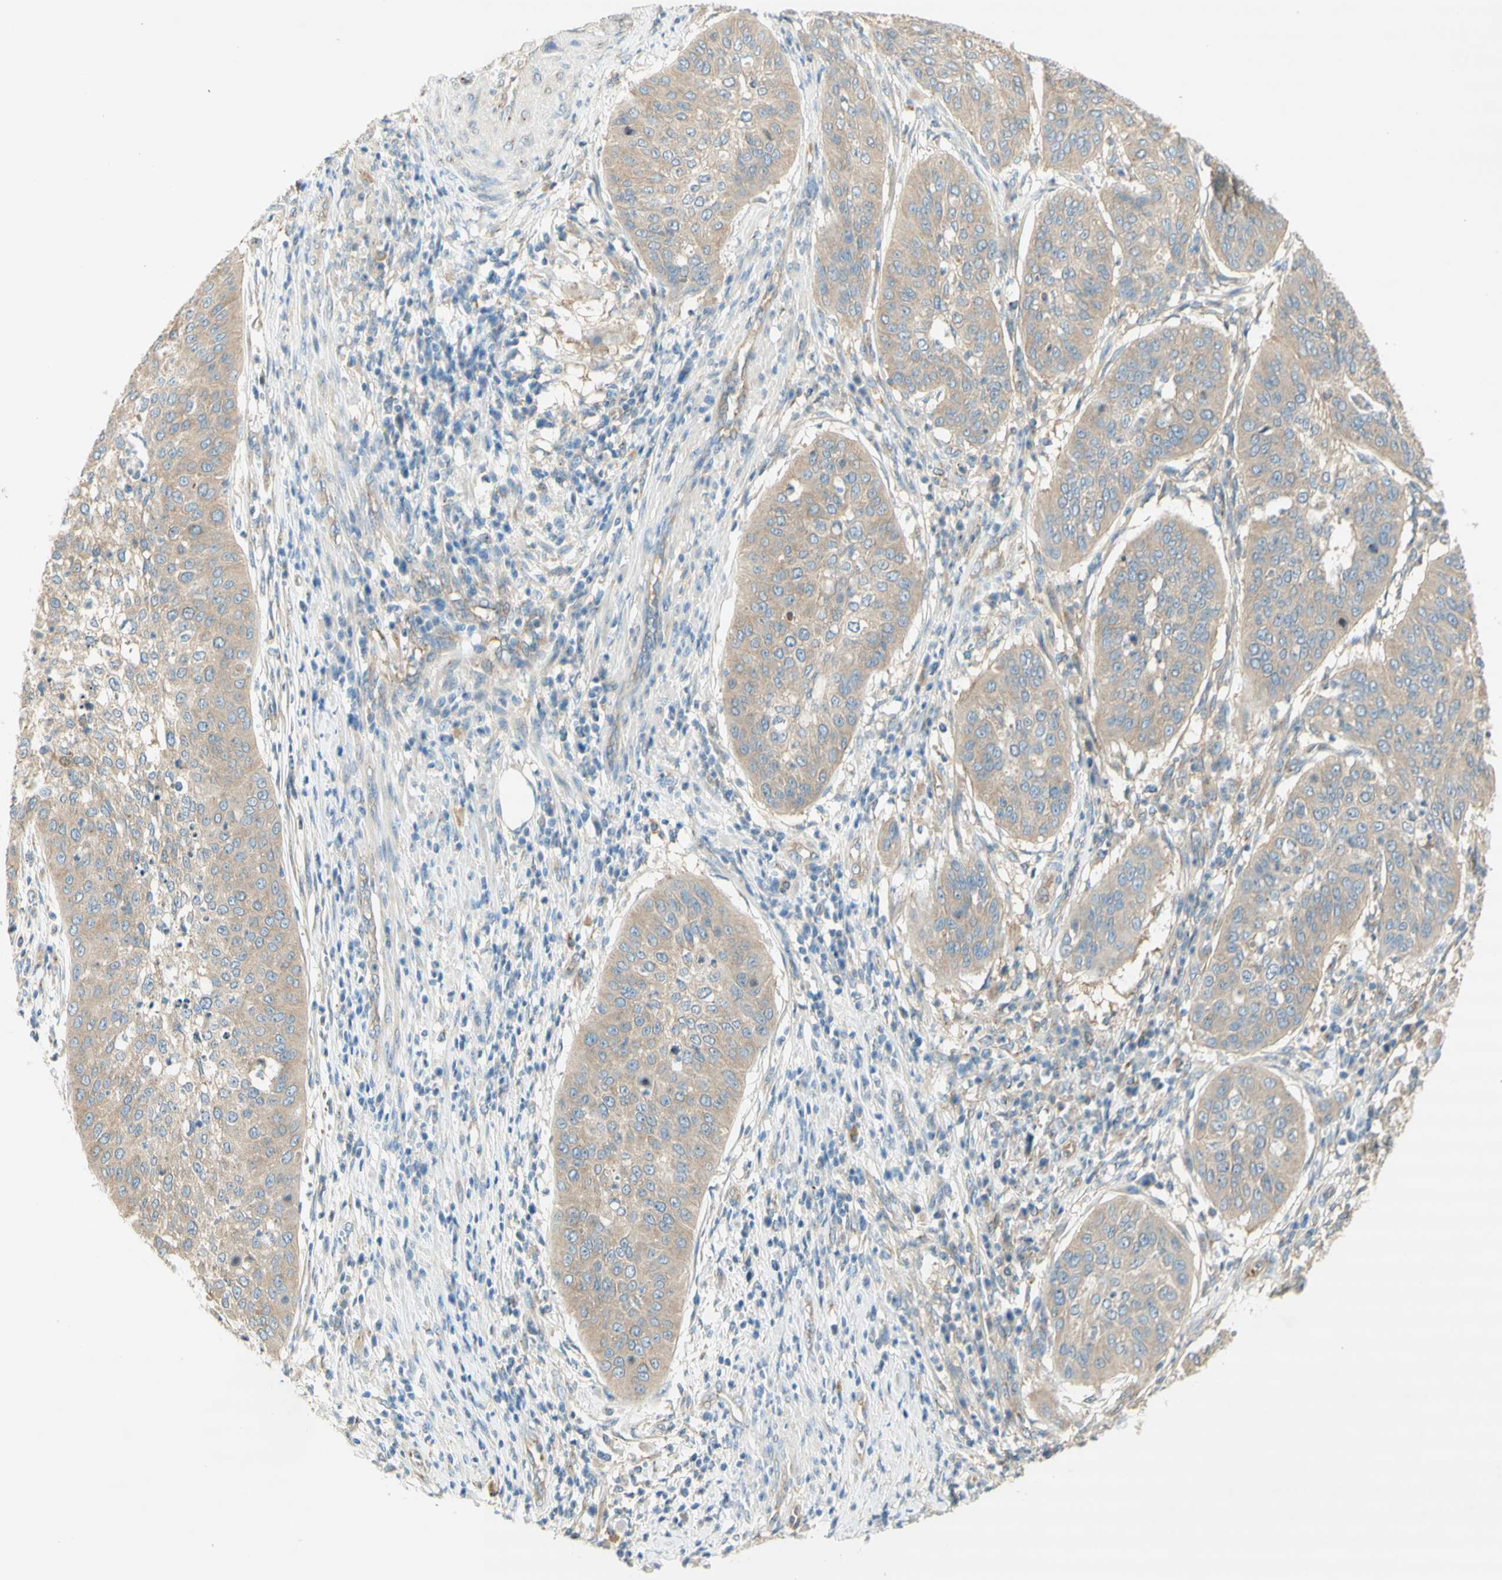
{"staining": {"intensity": "weak", "quantity": ">75%", "location": "cytoplasmic/membranous"}, "tissue": "cervical cancer", "cell_type": "Tumor cells", "image_type": "cancer", "snomed": [{"axis": "morphology", "description": "Normal tissue, NOS"}, {"axis": "morphology", "description": "Squamous cell carcinoma, NOS"}, {"axis": "topography", "description": "Cervix"}], "caption": "A micrograph of squamous cell carcinoma (cervical) stained for a protein exhibits weak cytoplasmic/membranous brown staining in tumor cells.", "gene": "DYNC1H1", "patient": {"sex": "female", "age": 39}}